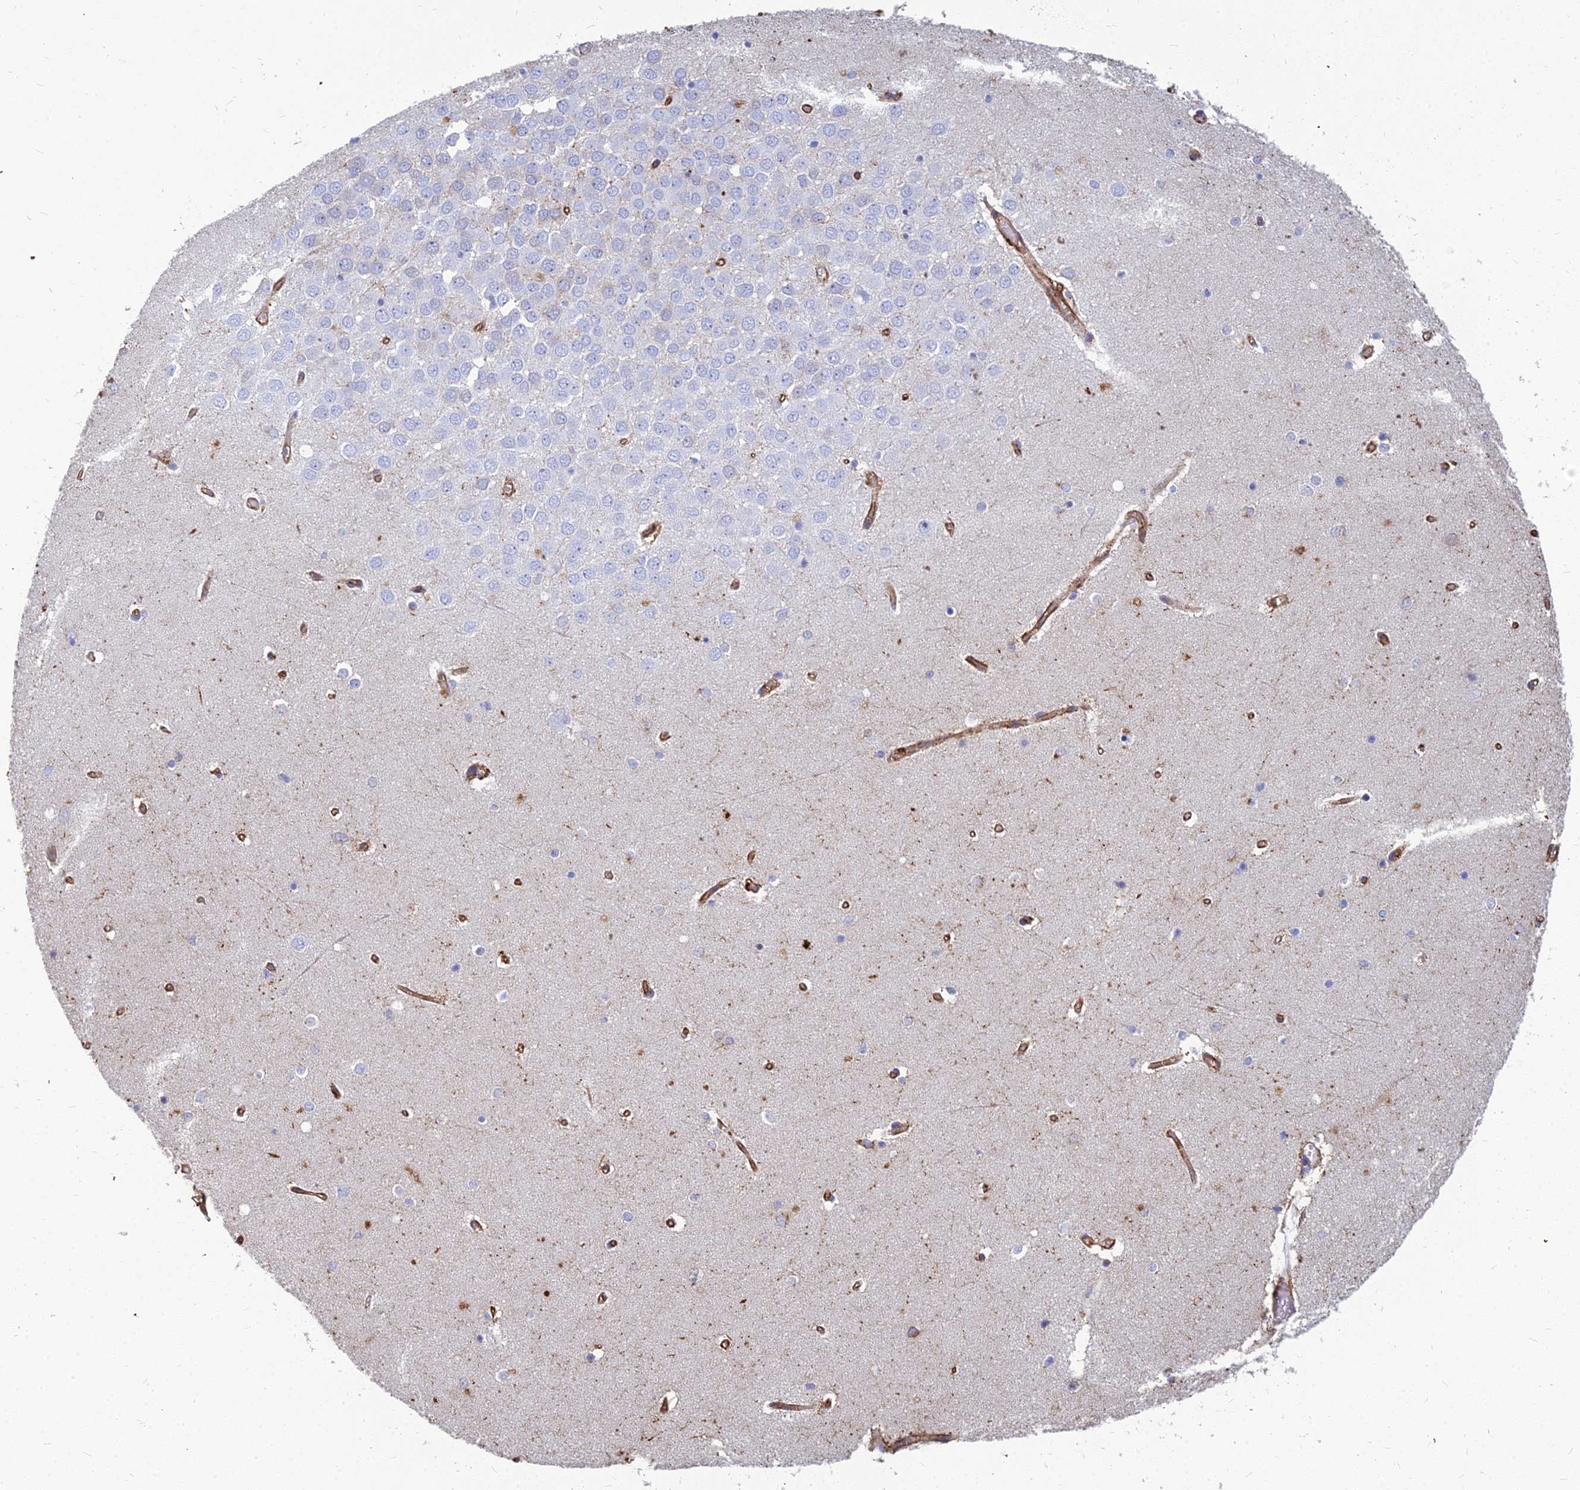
{"staining": {"intensity": "negative", "quantity": "none", "location": "none"}, "tissue": "hippocampus", "cell_type": "Glial cells", "image_type": "normal", "snomed": [{"axis": "morphology", "description": "Normal tissue, NOS"}, {"axis": "topography", "description": "Hippocampus"}], "caption": "Immunohistochemistry (IHC) of normal hippocampus exhibits no staining in glial cells.", "gene": "VAT1", "patient": {"sex": "male", "age": 70}}